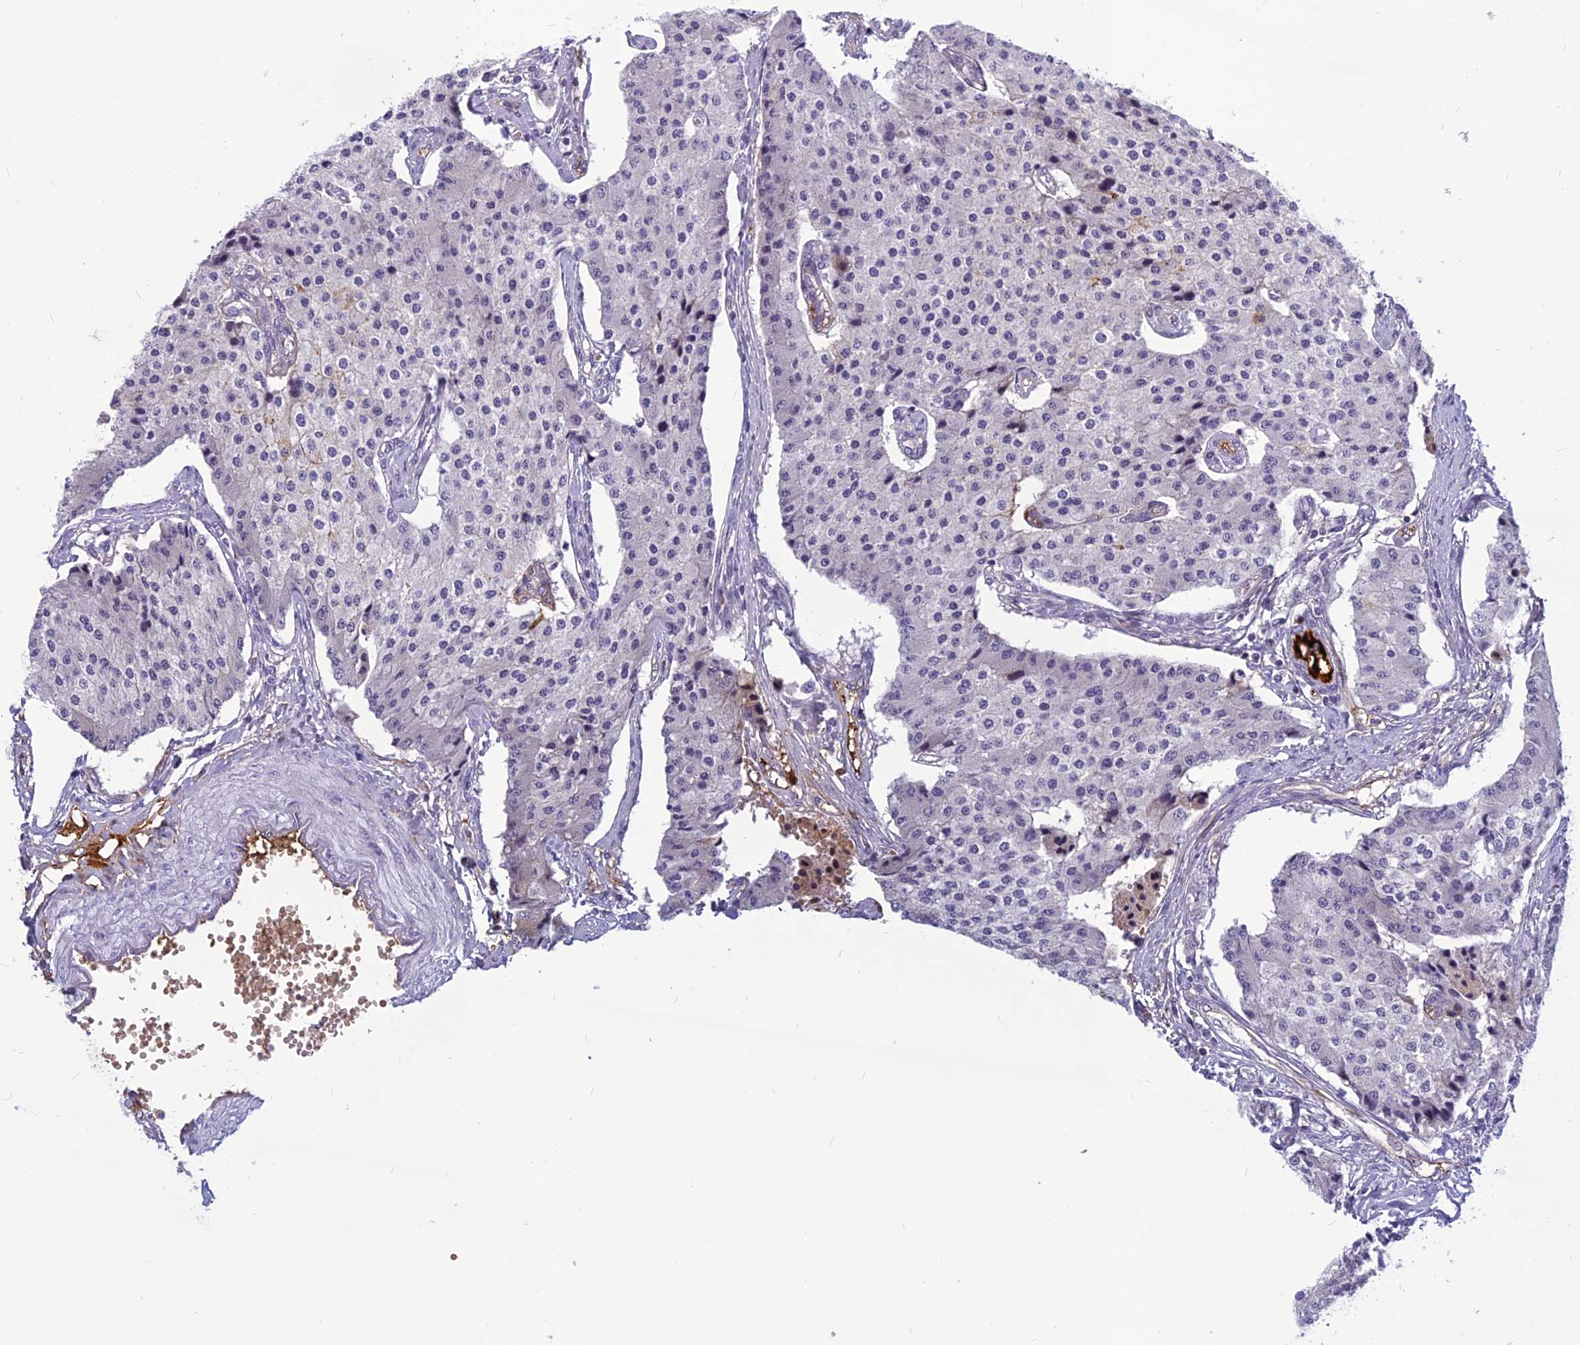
{"staining": {"intensity": "negative", "quantity": "none", "location": "none"}, "tissue": "carcinoid", "cell_type": "Tumor cells", "image_type": "cancer", "snomed": [{"axis": "morphology", "description": "Carcinoid, malignant, NOS"}, {"axis": "topography", "description": "Colon"}], "caption": "A high-resolution image shows IHC staining of carcinoid, which shows no significant staining in tumor cells. Brightfield microscopy of IHC stained with DAB (3,3'-diaminobenzidine) (brown) and hematoxylin (blue), captured at high magnification.", "gene": "CLEC11A", "patient": {"sex": "female", "age": 52}}